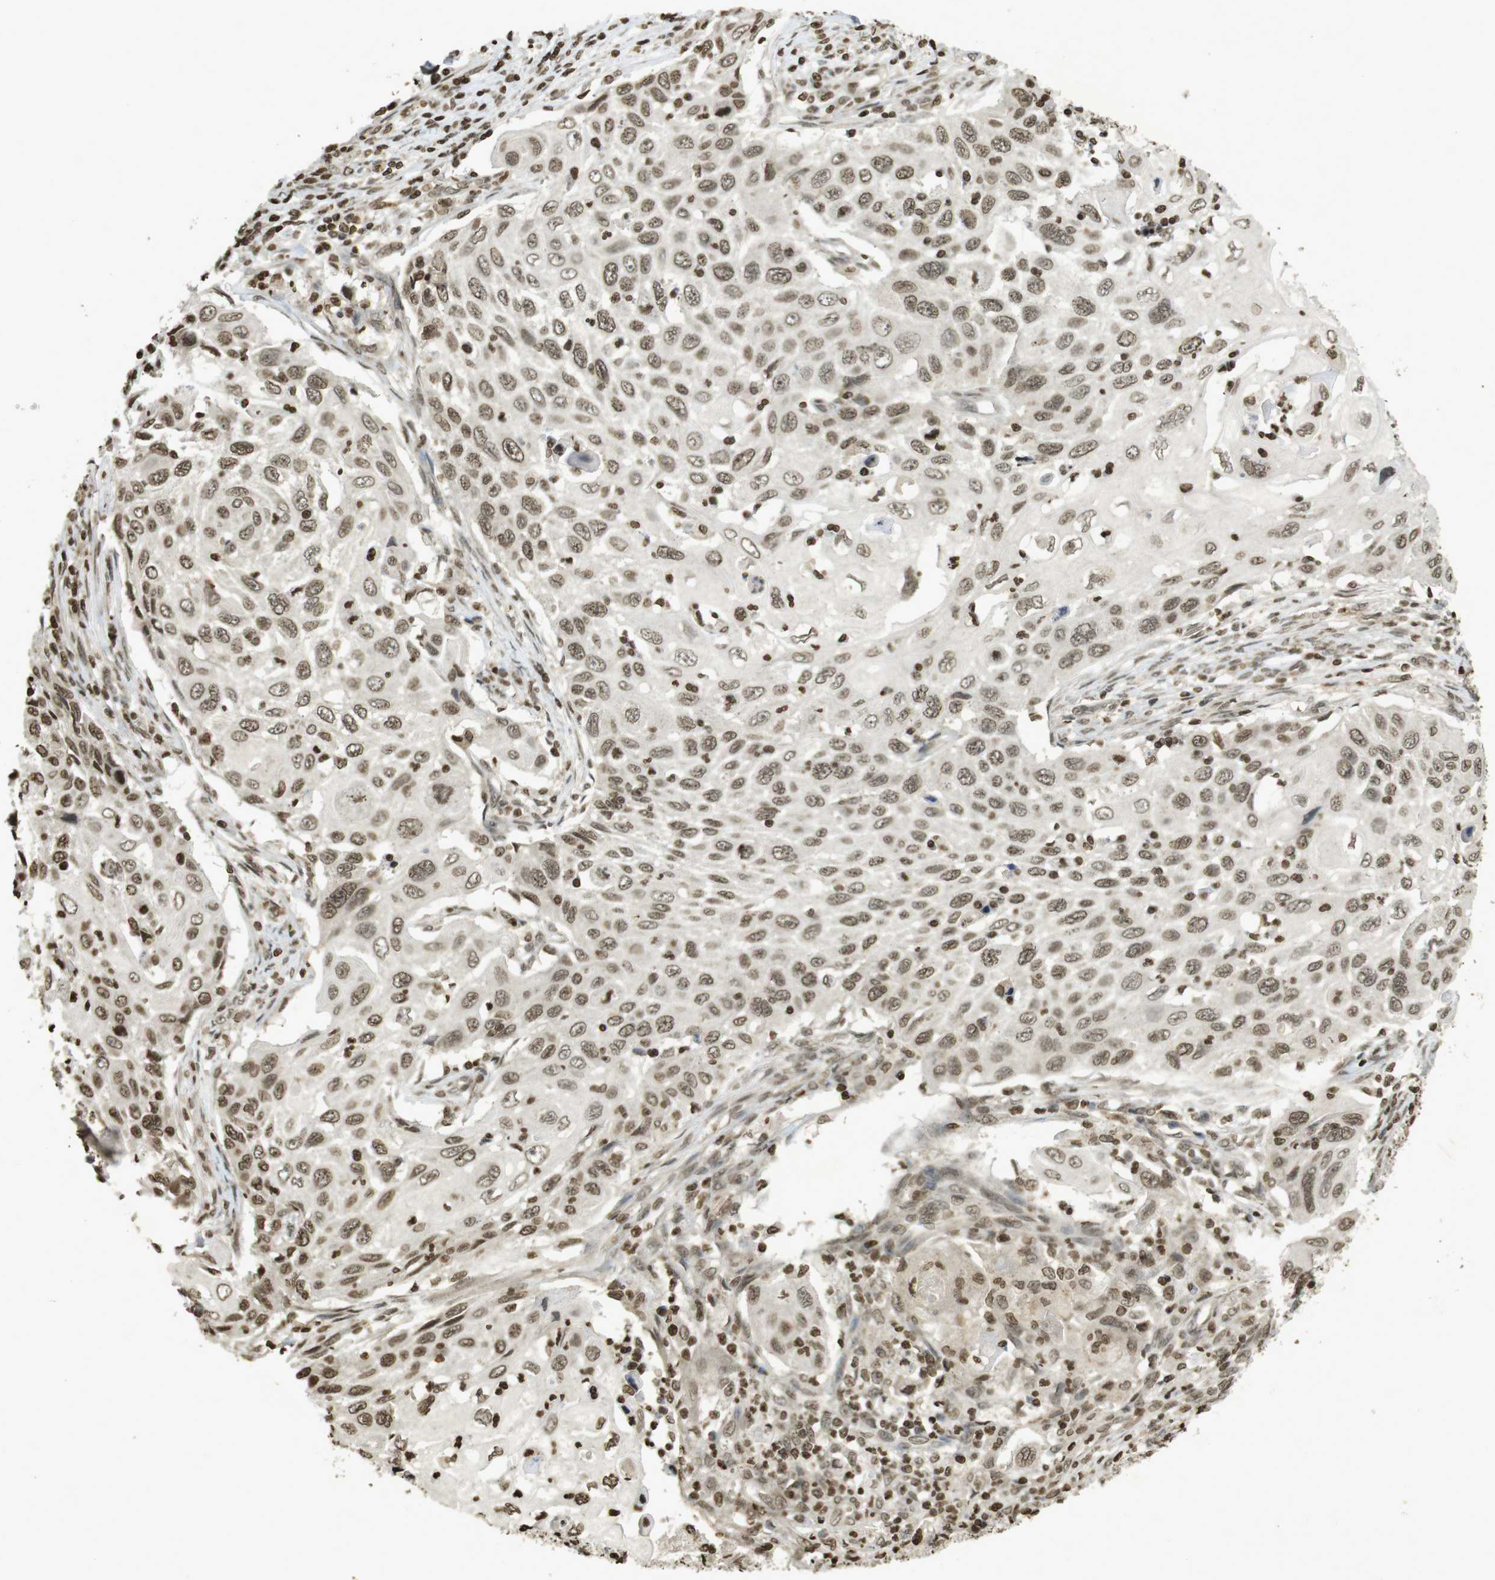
{"staining": {"intensity": "moderate", "quantity": ">75%", "location": "nuclear"}, "tissue": "cervical cancer", "cell_type": "Tumor cells", "image_type": "cancer", "snomed": [{"axis": "morphology", "description": "Squamous cell carcinoma, NOS"}, {"axis": "topography", "description": "Cervix"}], "caption": "This micrograph demonstrates immunohistochemistry staining of human cervical cancer, with medium moderate nuclear staining in about >75% of tumor cells.", "gene": "ORC4", "patient": {"sex": "female", "age": 70}}